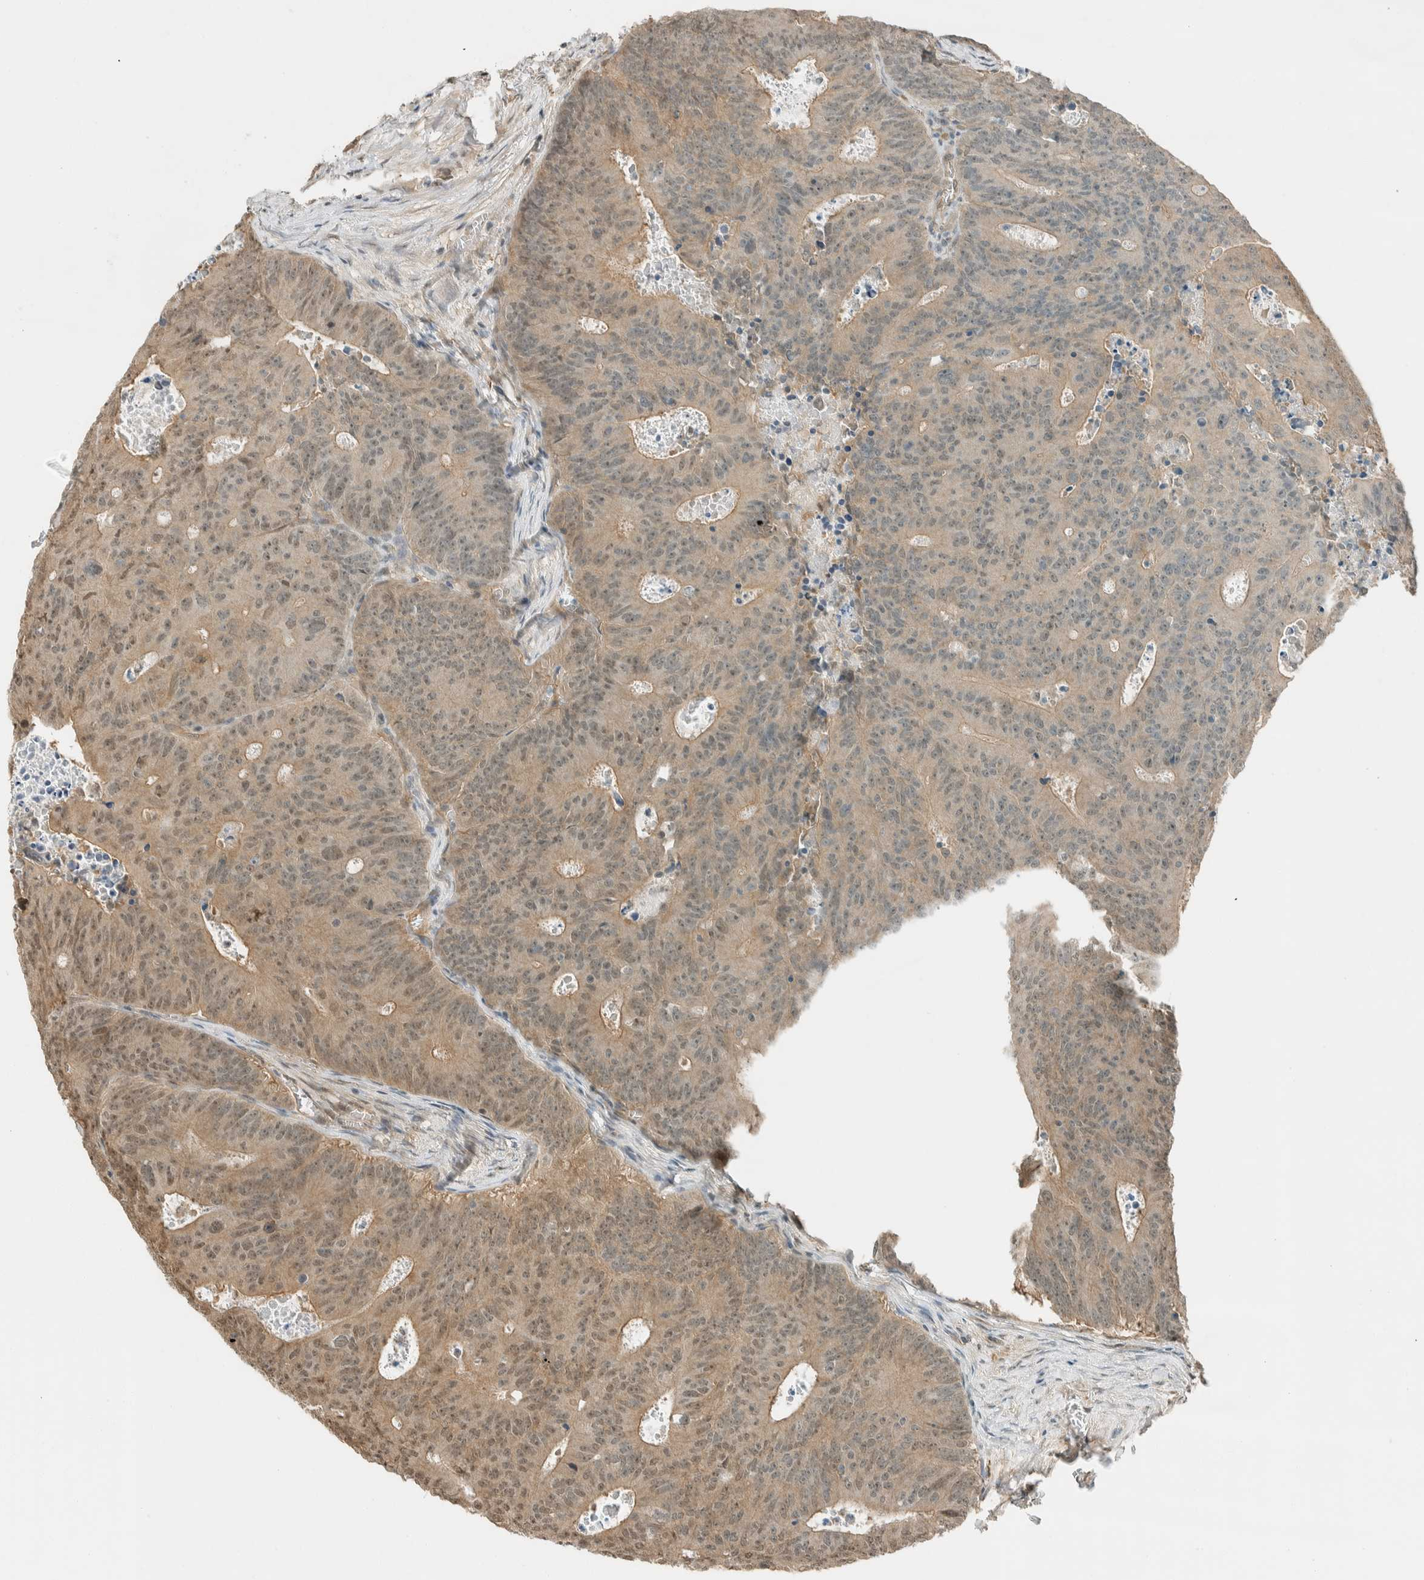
{"staining": {"intensity": "moderate", "quantity": ">75%", "location": "cytoplasmic/membranous,nuclear"}, "tissue": "colorectal cancer", "cell_type": "Tumor cells", "image_type": "cancer", "snomed": [{"axis": "morphology", "description": "Adenocarcinoma, NOS"}, {"axis": "topography", "description": "Colon"}], "caption": "DAB (3,3'-diaminobenzidine) immunohistochemical staining of human colorectal cancer (adenocarcinoma) displays moderate cytoplasmic/membranous and nuclear protein staining in approximately >75% of tumor cells.", "gene": "NIBAN2", "patient": {"sex": "male", "age": 87}}